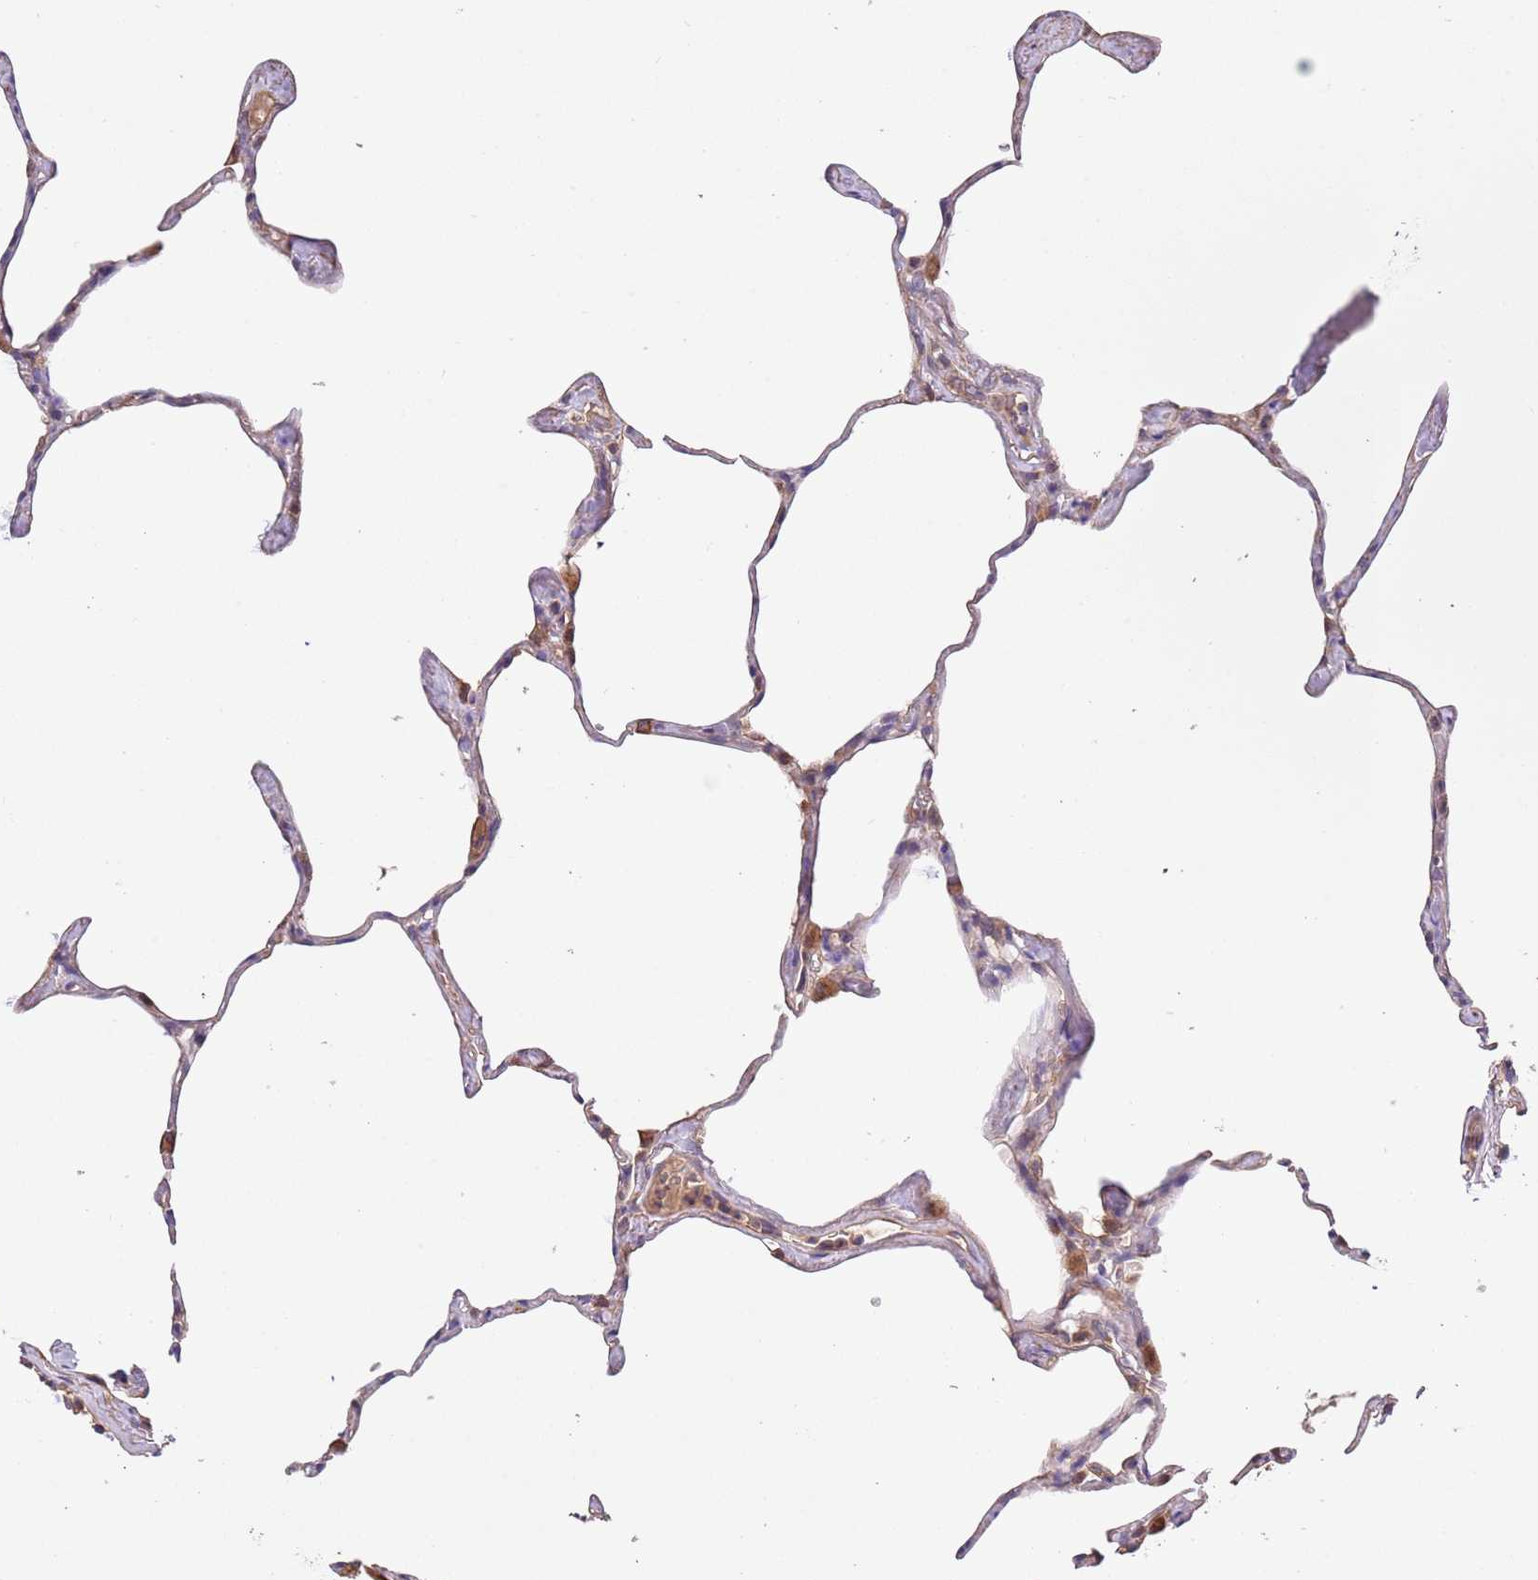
{"staining": {"intensity": "negative", "quantity": "none", "location": "none"}, "tissue": "lung", "cell_type": "Alveolar cells", "image_type": "normal", "snomed": [{"axis": "morphology", "description": "Normal tissue, NOS"}, {"axis": "topography", "description": "Lung"}], "caption": "Immunohistochemical staining of normal human lung displays no significant expression in alveolar cells.", "gene": "FAM89B", "patient": {"sex": "male", "age": 65}}